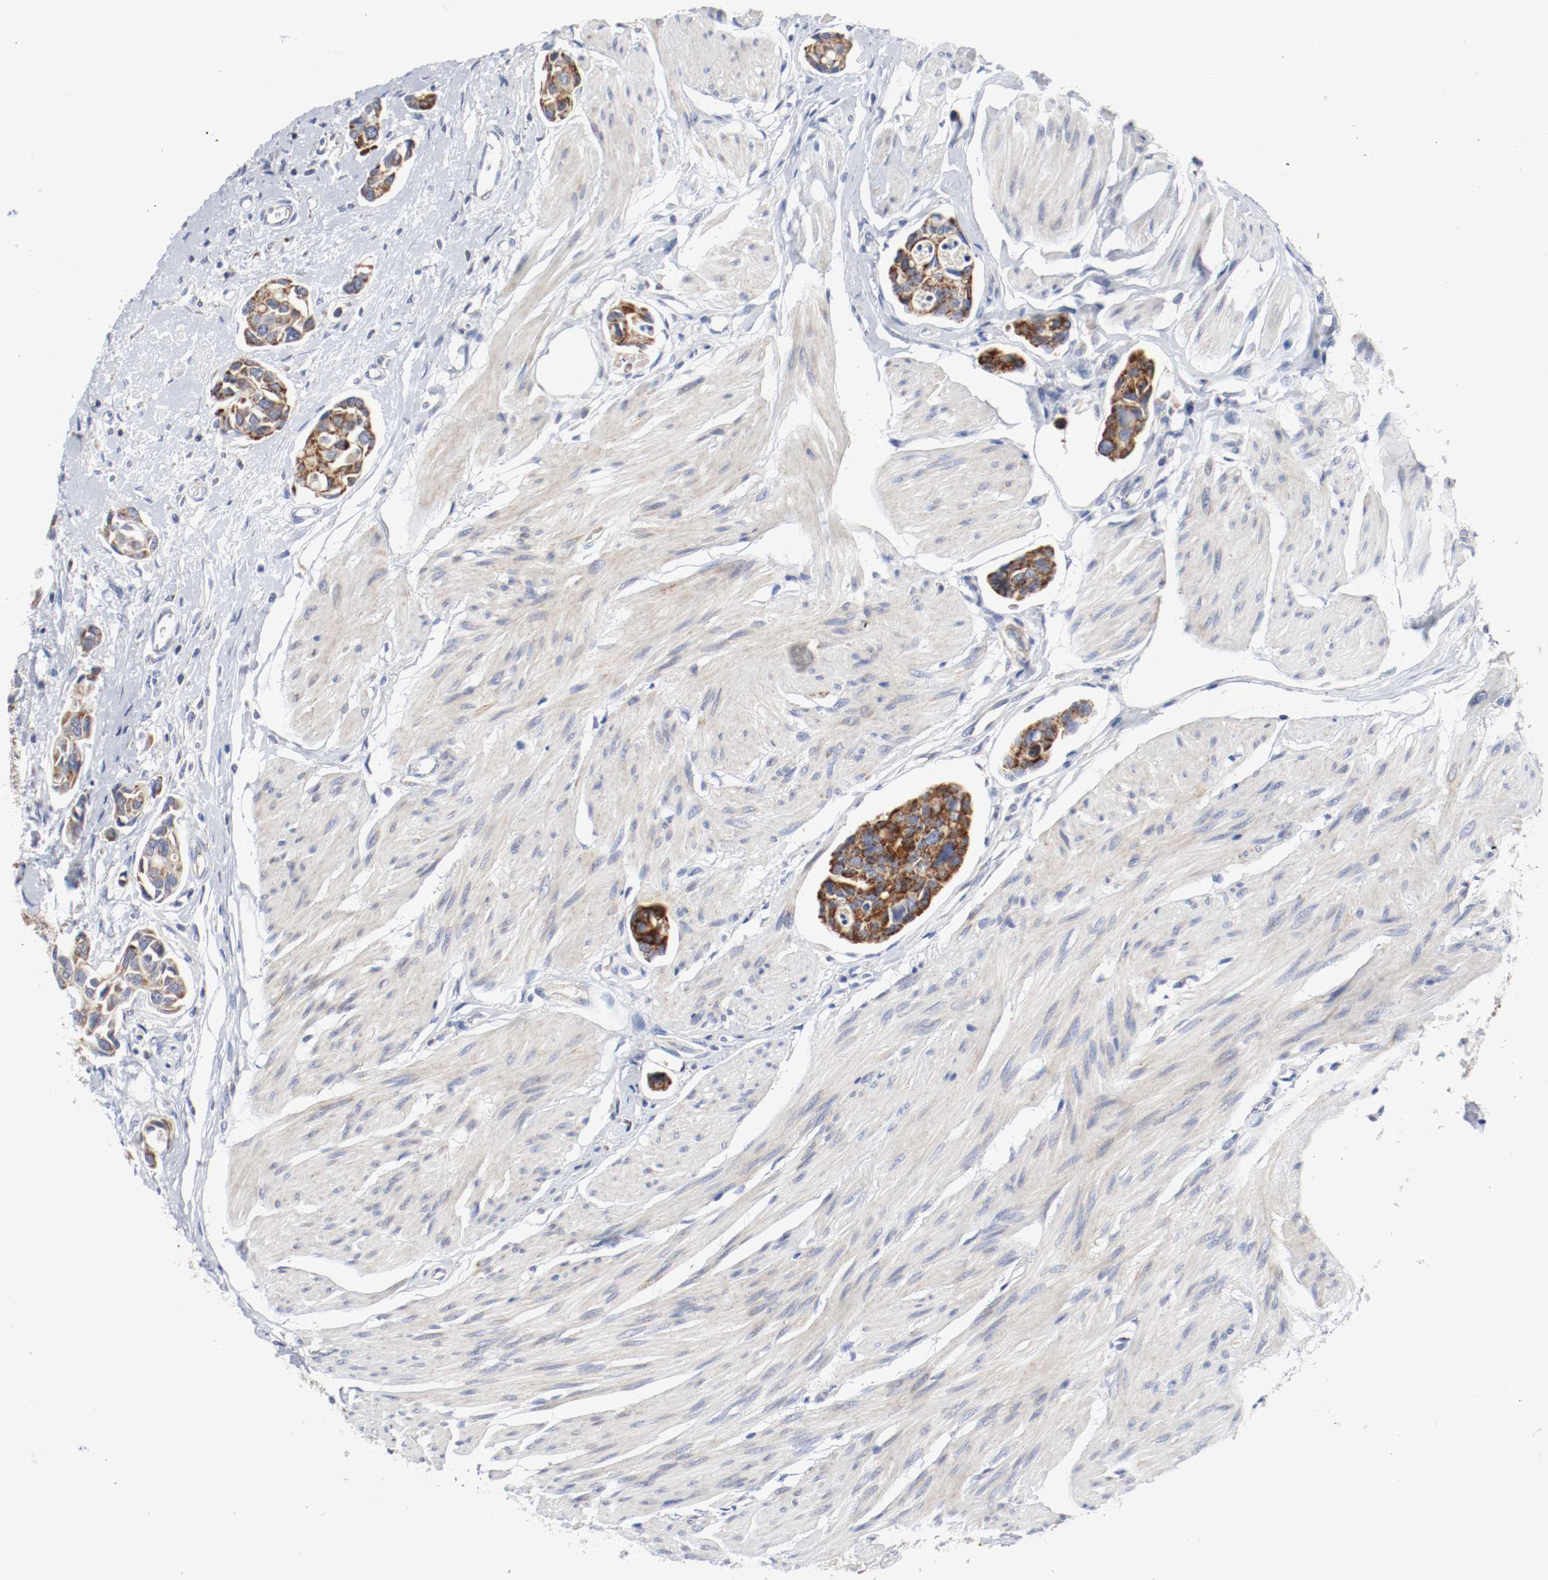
{"staining": {"intensity": "strong", "quantity": ">75%", "location": "cytoplasmic/membranous"}, "tissue": "urothelial cancer", "cell_type": "Tumor cells", "image_type": "cancer", "snomed": [{"axis": "morphology", "description": "Urothelial carcinoma, High grade"}, {"axis": "topography", "description": "Urinary bladder"}], "caption": "Urothelial carcinoma (high-grade) tissue reveals strong cytoplasmic/membranous positivity in approximately >75% of tumor cells, visualized by immunohistochemistry.", "gene": "AFG3L2", "patient": {"sex": "male", "age": 78}}